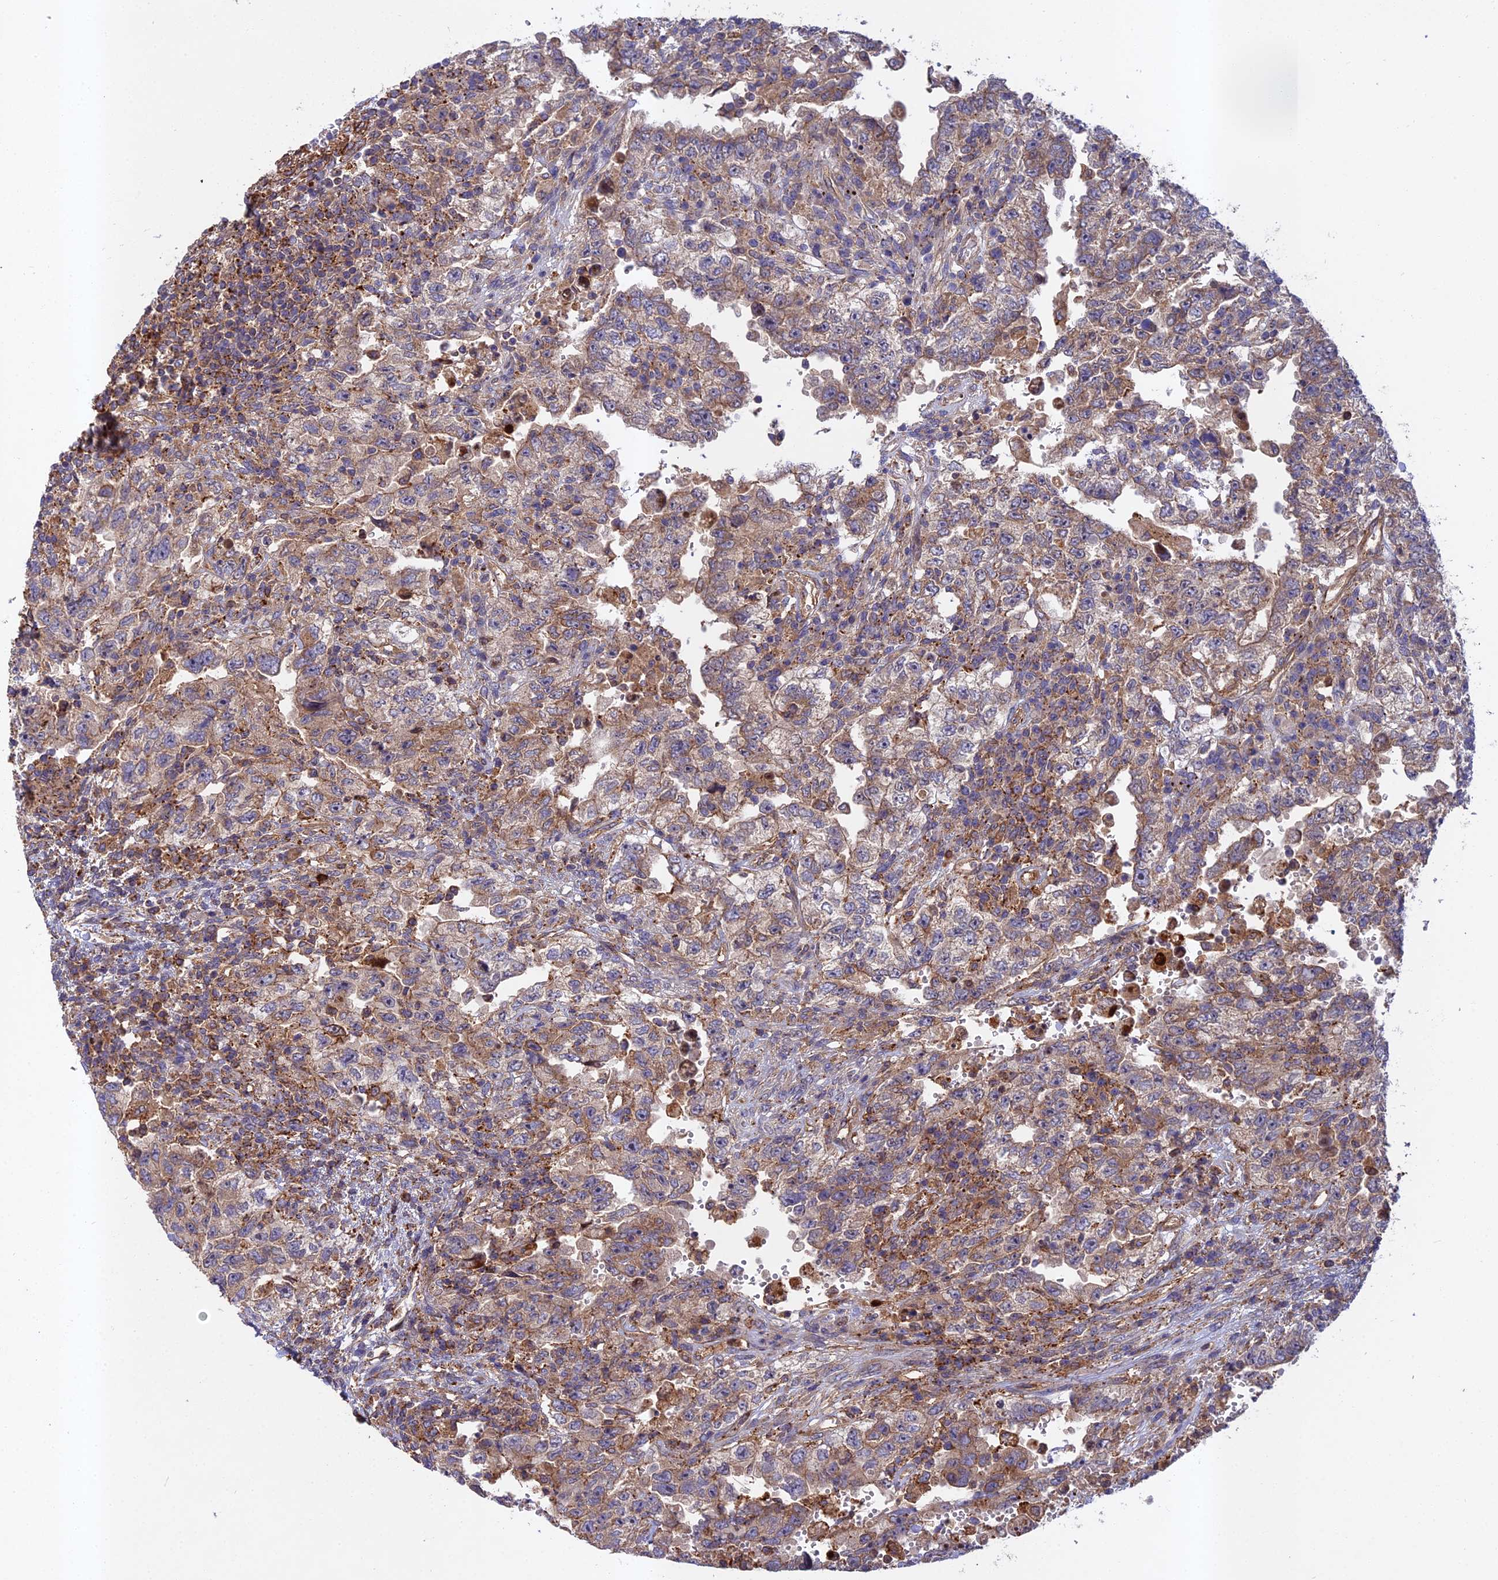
{"staining": {"intensity": "moderate", "quantity": "<25%", "location": "cytoplasmic/membranous"}, "tissue": "testis cancer", "cell_type": "Tumor cells", "image_type": "cancer", "snomed": [{"axis": "morphology", "description": "Carcinoma, Embryonal, NOS"}, {"axis": "topography", "description": "Testis"}], "caption": "An IHC histopathology image of tumor tissue is shown. Protein staining in brown highlights moderate cytoplasmic/membranous positivity in testis cancer (embryonal carcinoma) within tumor cells. (brown staining indicates protein expression, while blue staining denotes nuclei).", "gene": "RALGAPA2", "patient": {"sex": "male", "age": 26}}